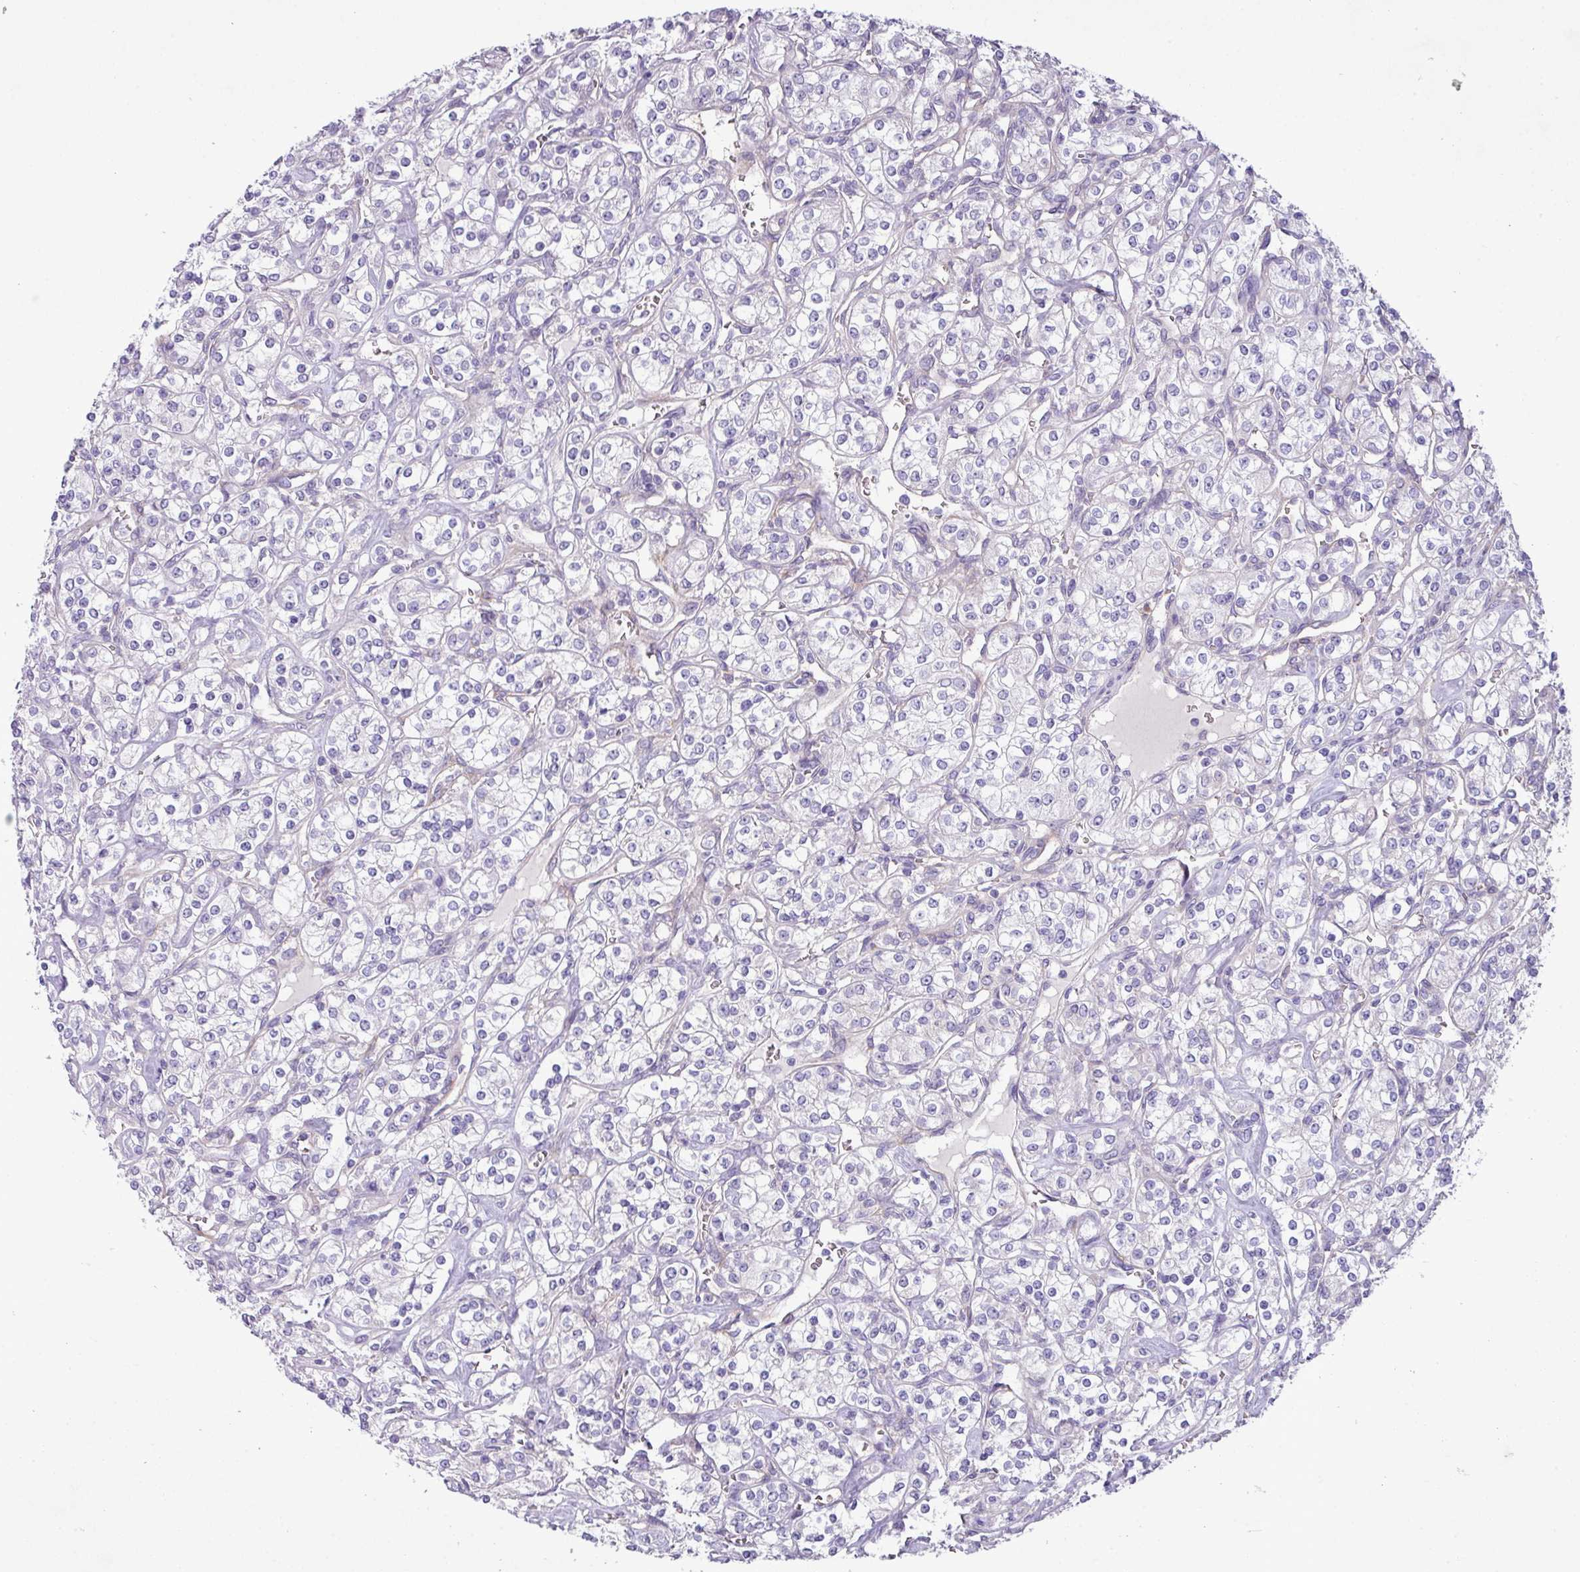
{"staining": {"intensity": "negative", "quantity": "none", "location": "none"}, "tissue": "renal cancer", "cell_type": "Tumor cells", "image_type": "cancer", "snomed": [{"axis": "morphology", "description": "Adenocarcinoma, NOS"}, {"axis": "topography", "description": "Kidney"}], "caption": "A histopathology image of human renal cancer is negative for staining in tumor cells.", "gene": "KIRREL3", "patient": {"sex": "male", "age": 77}}